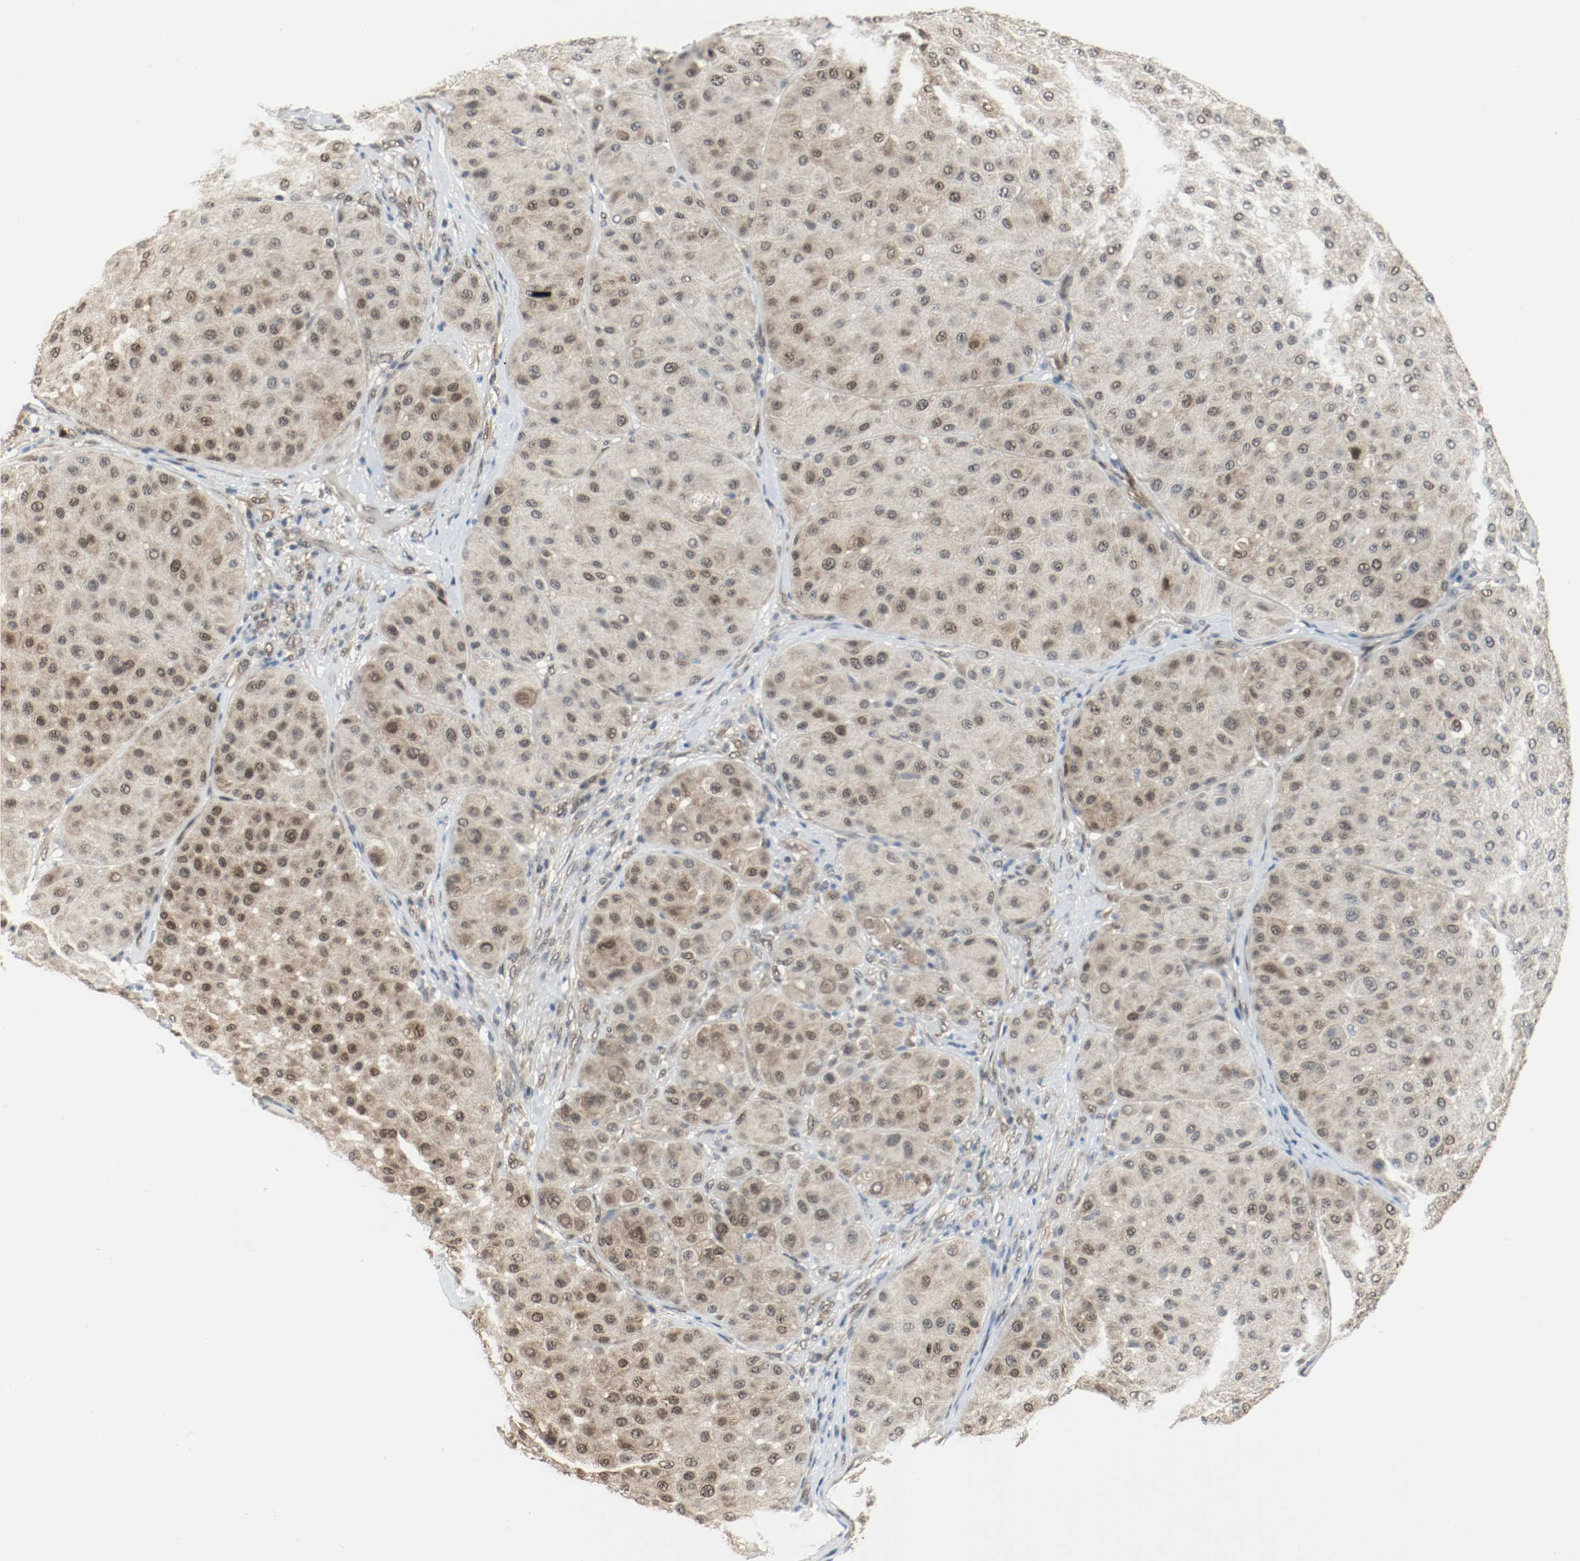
{"staining": {"intensity": "weak", "quantity": ">75%", "location": "nuclear"}, "tissue": "melanoma", "cell_type": "Tumor cells", "image_type": "cancer", "snomed": [{"axis": "morphology", "description": "Normal tissue, NOS"}, {"axis": "morphology", "description": "Malignant melanoma, Metastatic site"}, {"axis": "topography", "description": "Skin"}], "caption": "Melanoma tissue shows weak nuclear expression in approximately >75% of tumor cells, visualized by immunohistochemistry.", "gene": "PPME1", "patient": {"sex": "male", "age": 41}}